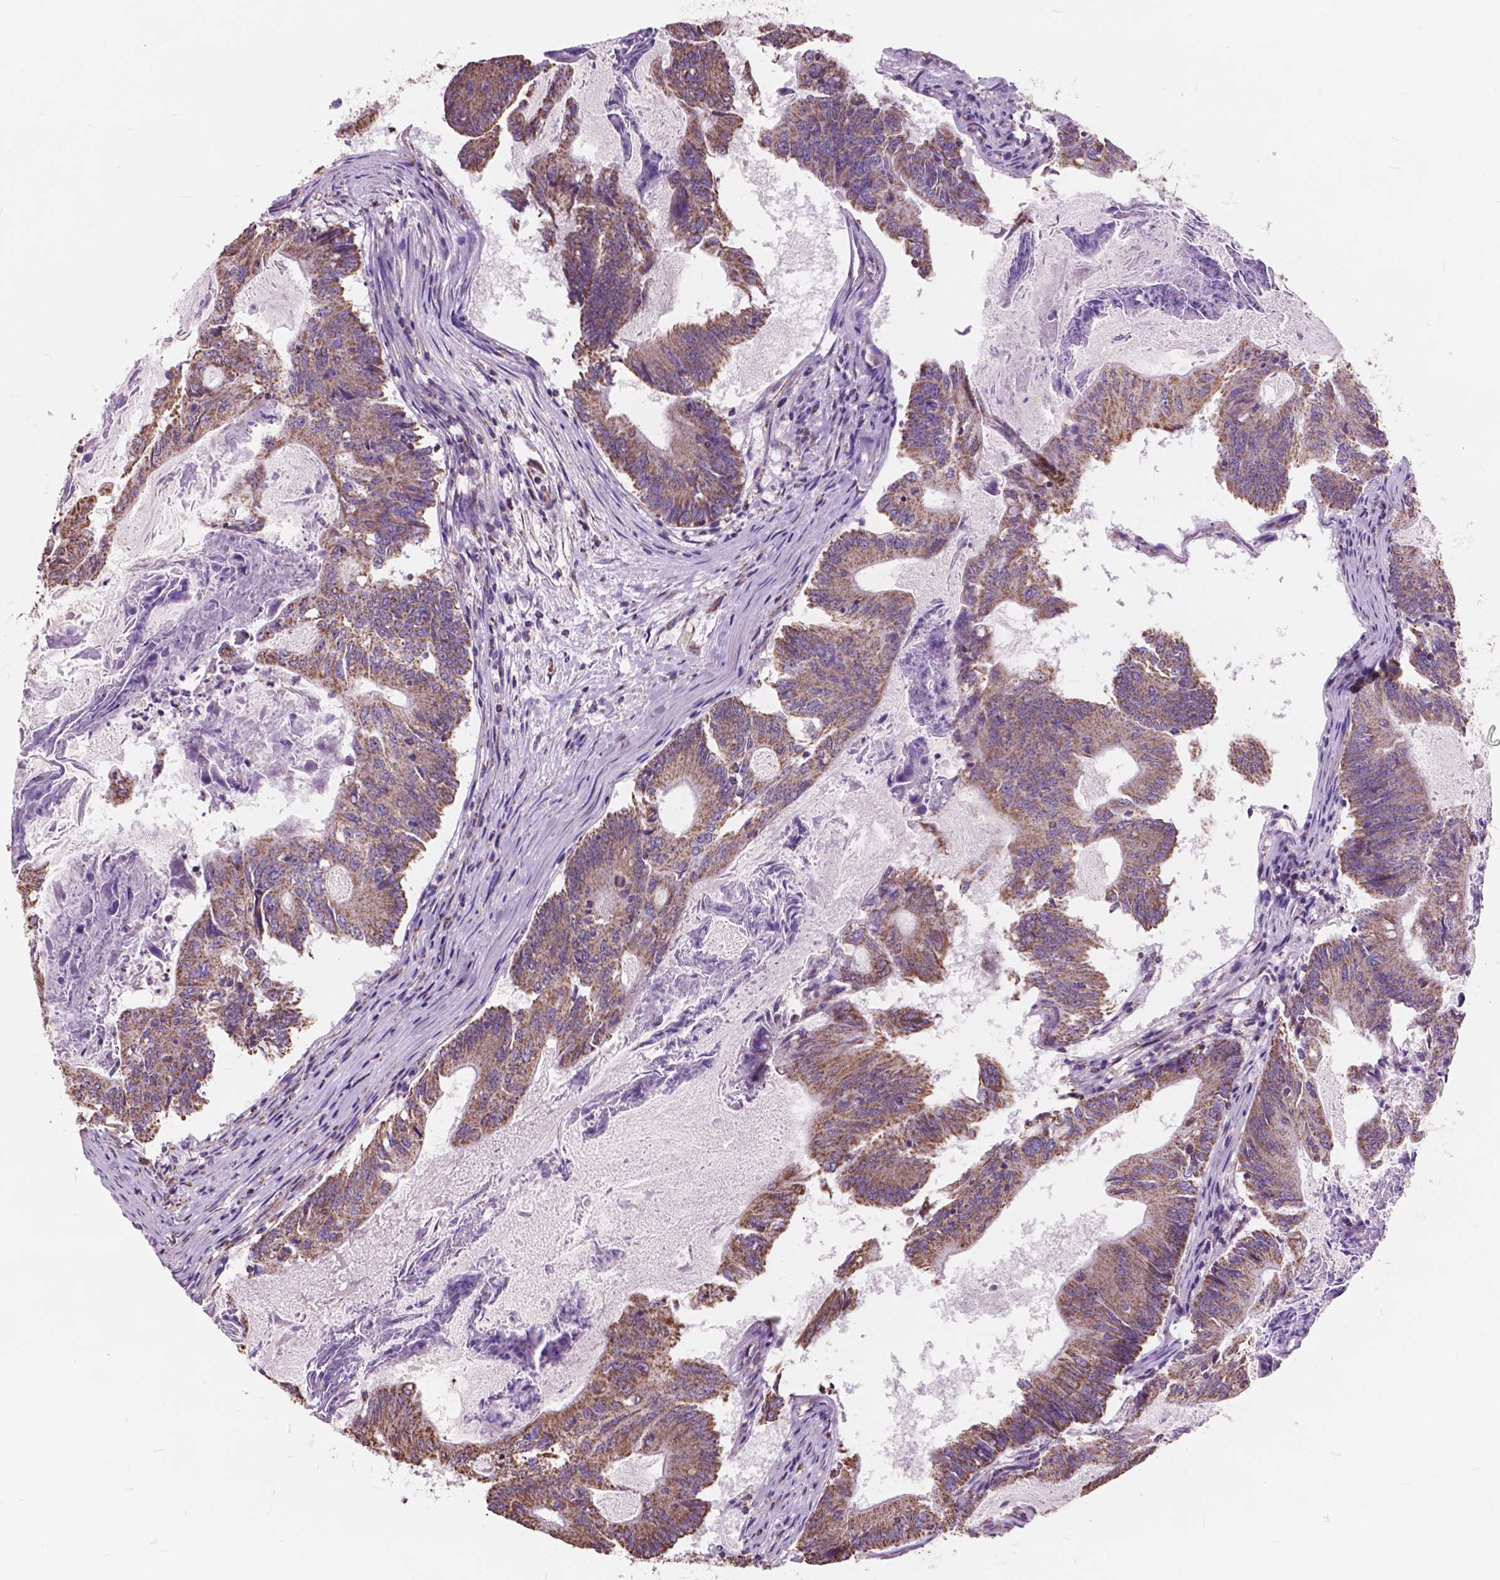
{"staining": {"intensity": "weak", "quantity": ">75%", "location": "cytoplasmic/membranous"}, "tissue": "colorectal cancer", "cell_type": "Tumor cells", "image_type": "cancer", "snomed": [{"axis": "morphology", "description": "Adenocarcinoma, NOS"}, {"axis": "topography", "description": "Colon"}], "caption": "This histopathology image demonstrates IHC staining of human colorectal cancer, with low weak cytoplasmic/membranous expression in about >75% of tumor cells.", "gene": "SCOC", "patient": {"sex": "female", "age": 70}}